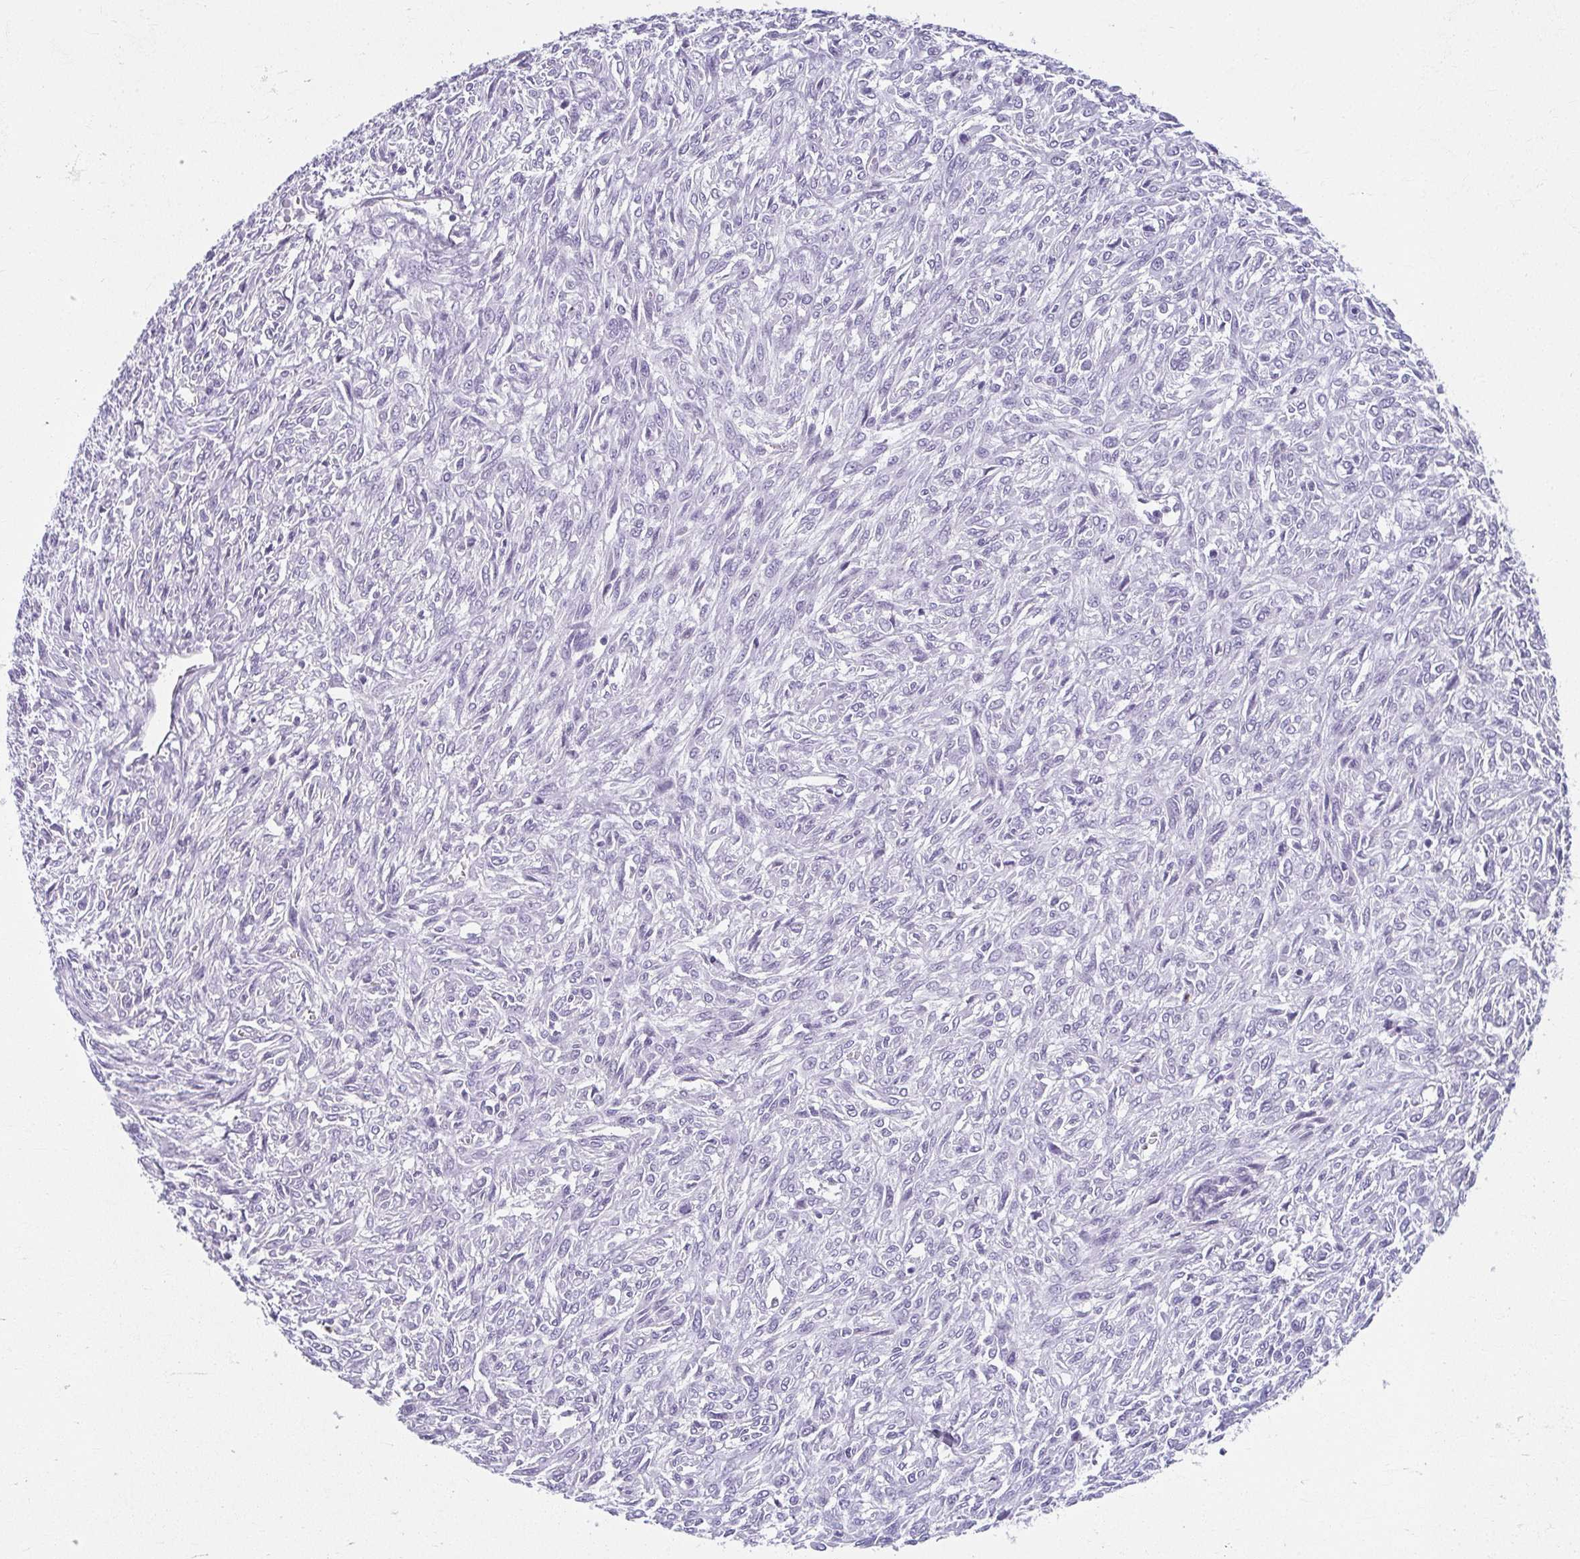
{"staining": {"intensity": "negative", "quantity": "none", "location": "none"}, "tissue": "renal cancer", "cell_type": "Tumor cells", "image_type": "cancer", "snomed": [{"axis": "morphology", "description": "Adenocarcinoma, NOS"}, {"axis": "topography", "description": "Kidney"}], "caption": "A micrograph of renal cancer (adenocarcinoma) stained for a protein shows no brown staining in tumor cells.", "gene": "MOBP", "patient": {"sex": "male", "age": 58}}